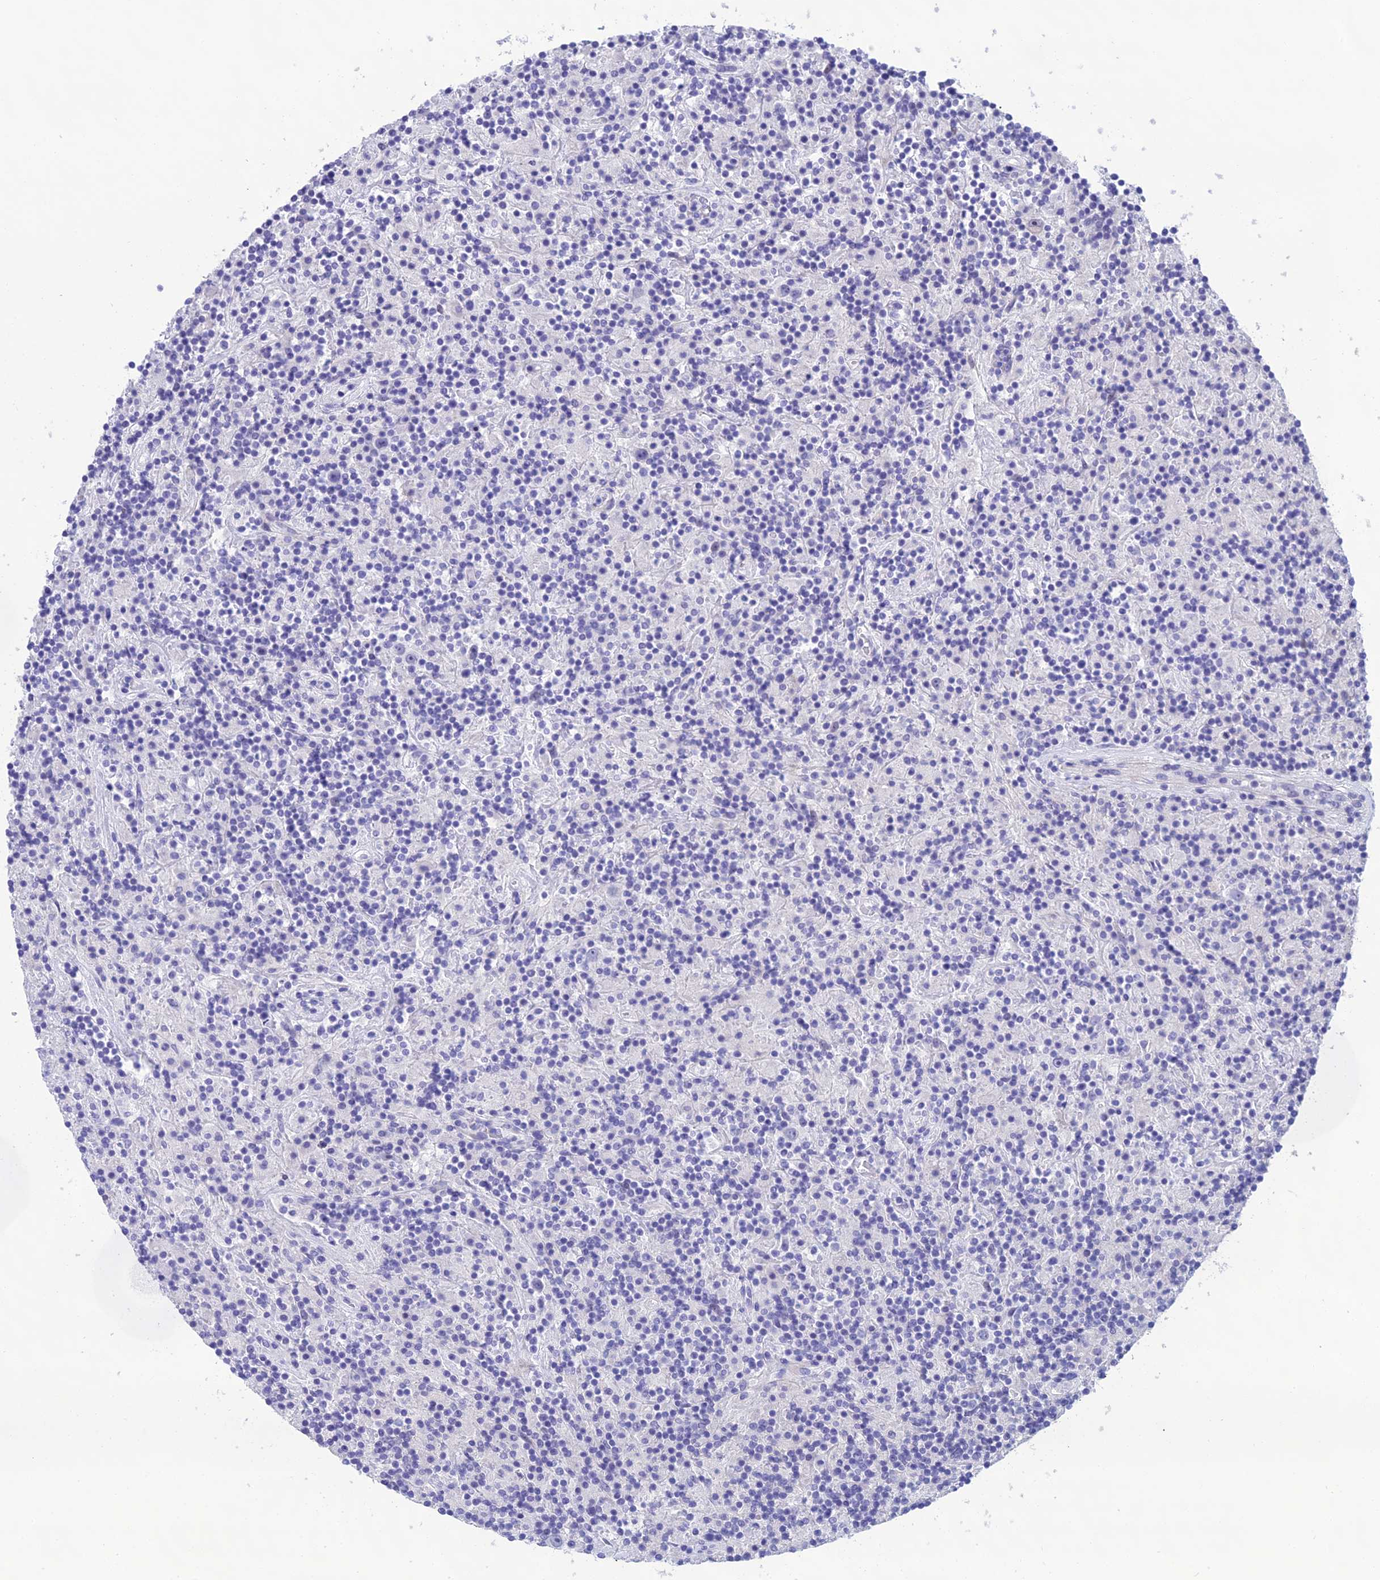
{"staining": {"intensity": "negative", "quantity": "none", "location": "none"}, "tissue": "lymphoma", "cell_type": "Tumor cells", "image_type": "cancer", "snomed": [{"axis": "morphology", "description": "Hodgkin's disease, NOS"}, {"axis": "topography", "description": "Lymph node"}], "caption": "This is an immunohistochemistry (IHC) photomicrograph of human Hodgkin's disease. There is no positivity in tumor cells.", "gene": "OR56B1", "patient": {"sex": "male", "age": 70}}